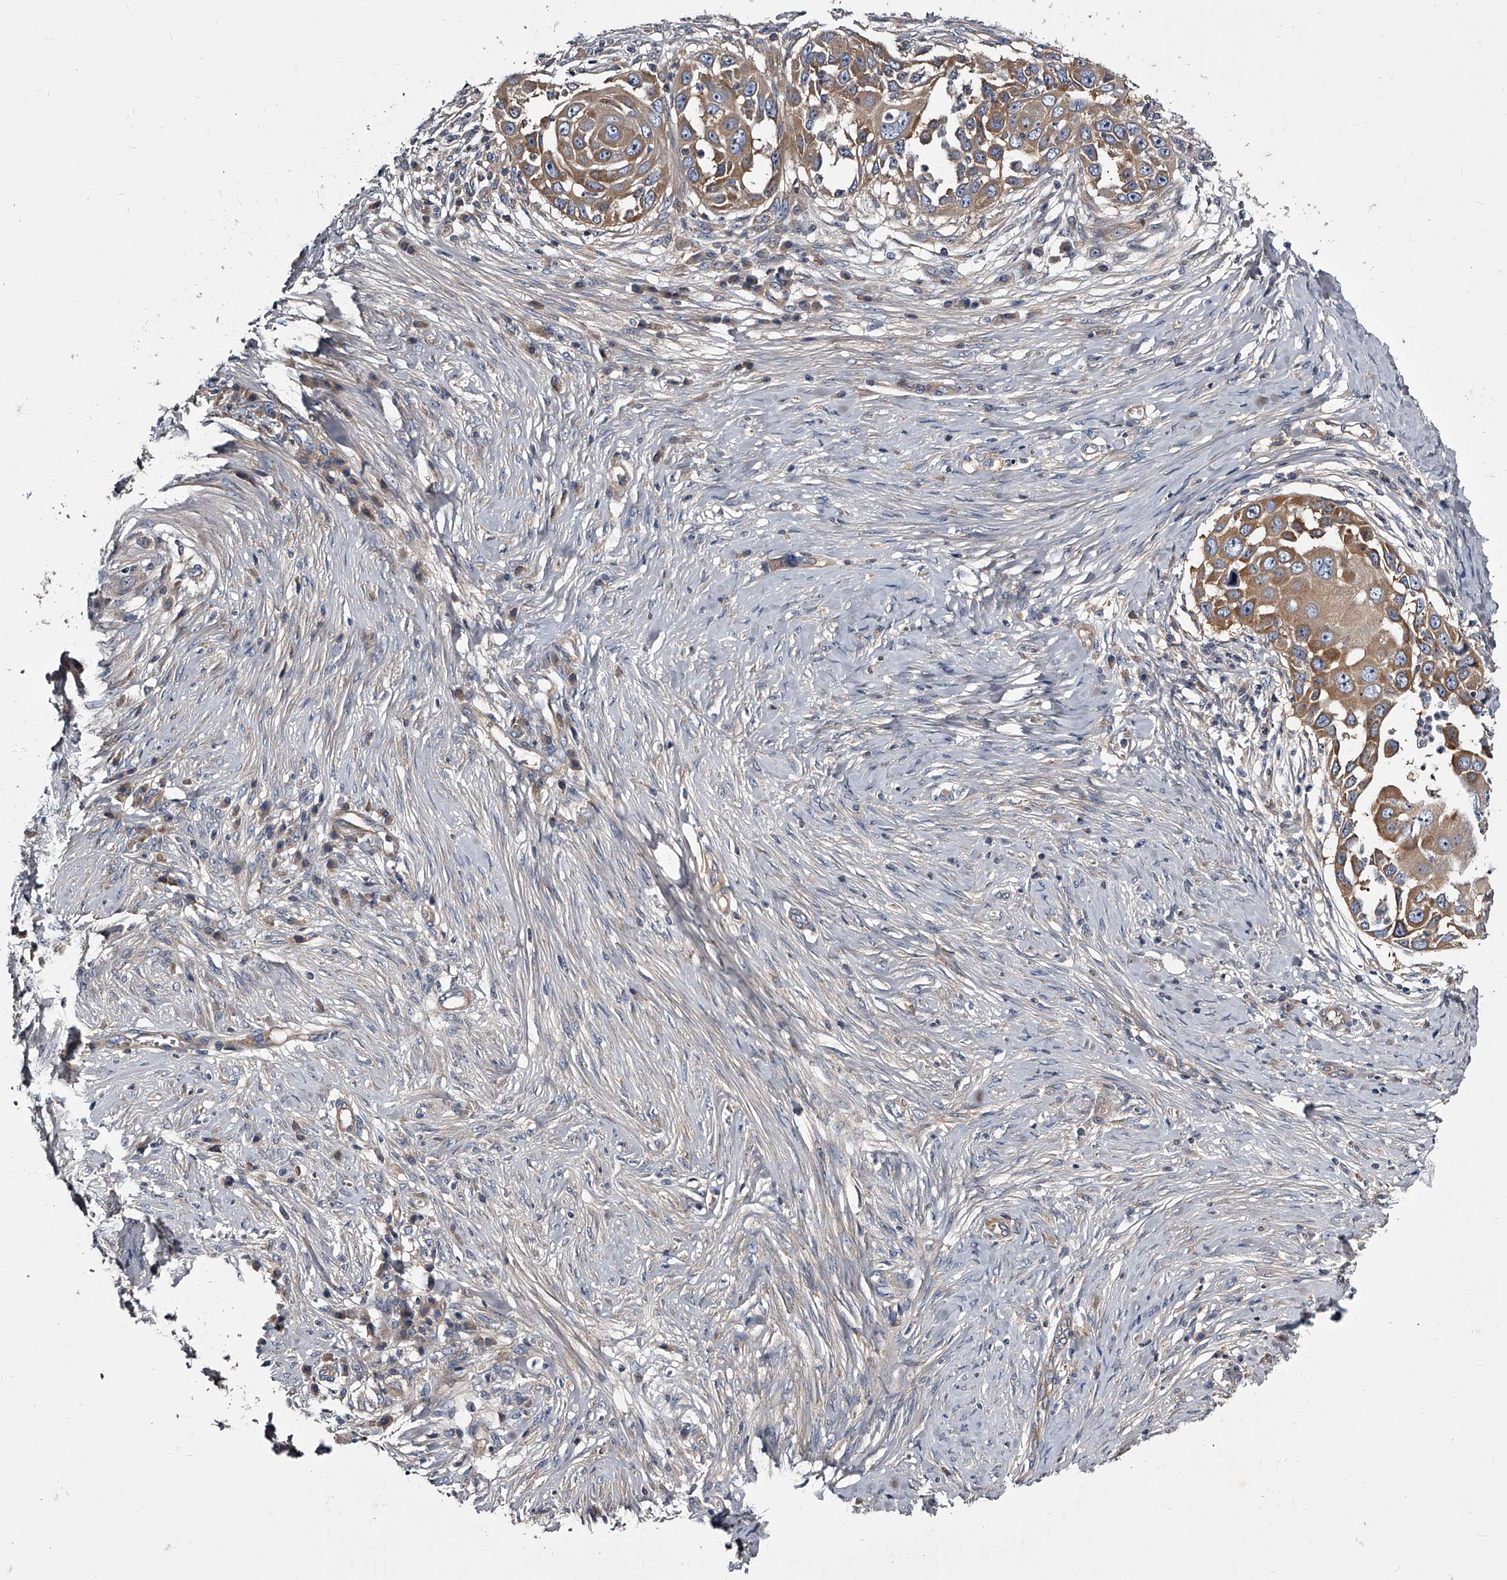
{"staining": {"intensity": "moderate", "quantity": "25%-75%", "location": "cytoplasmic/membranous"}, "tissue": "skin cancer", "cell_type": "Tumor cells", "image_type": "cancer", "snomed": [{"axis": "morphology", "description": "Squamous cell carcinoma, NOS"}, {"axis": "topography", "description": "Skin"}], "caption": "About 25%-75% of tumor cells in skin cancer (squamous cell carcinoma) reveal moderate cytoplasmic/membranous protein expression as visualized by brown immunohistochemical staining.", "gene": "GAPVD1", "patient": {"sex": "female", "age": 44}}